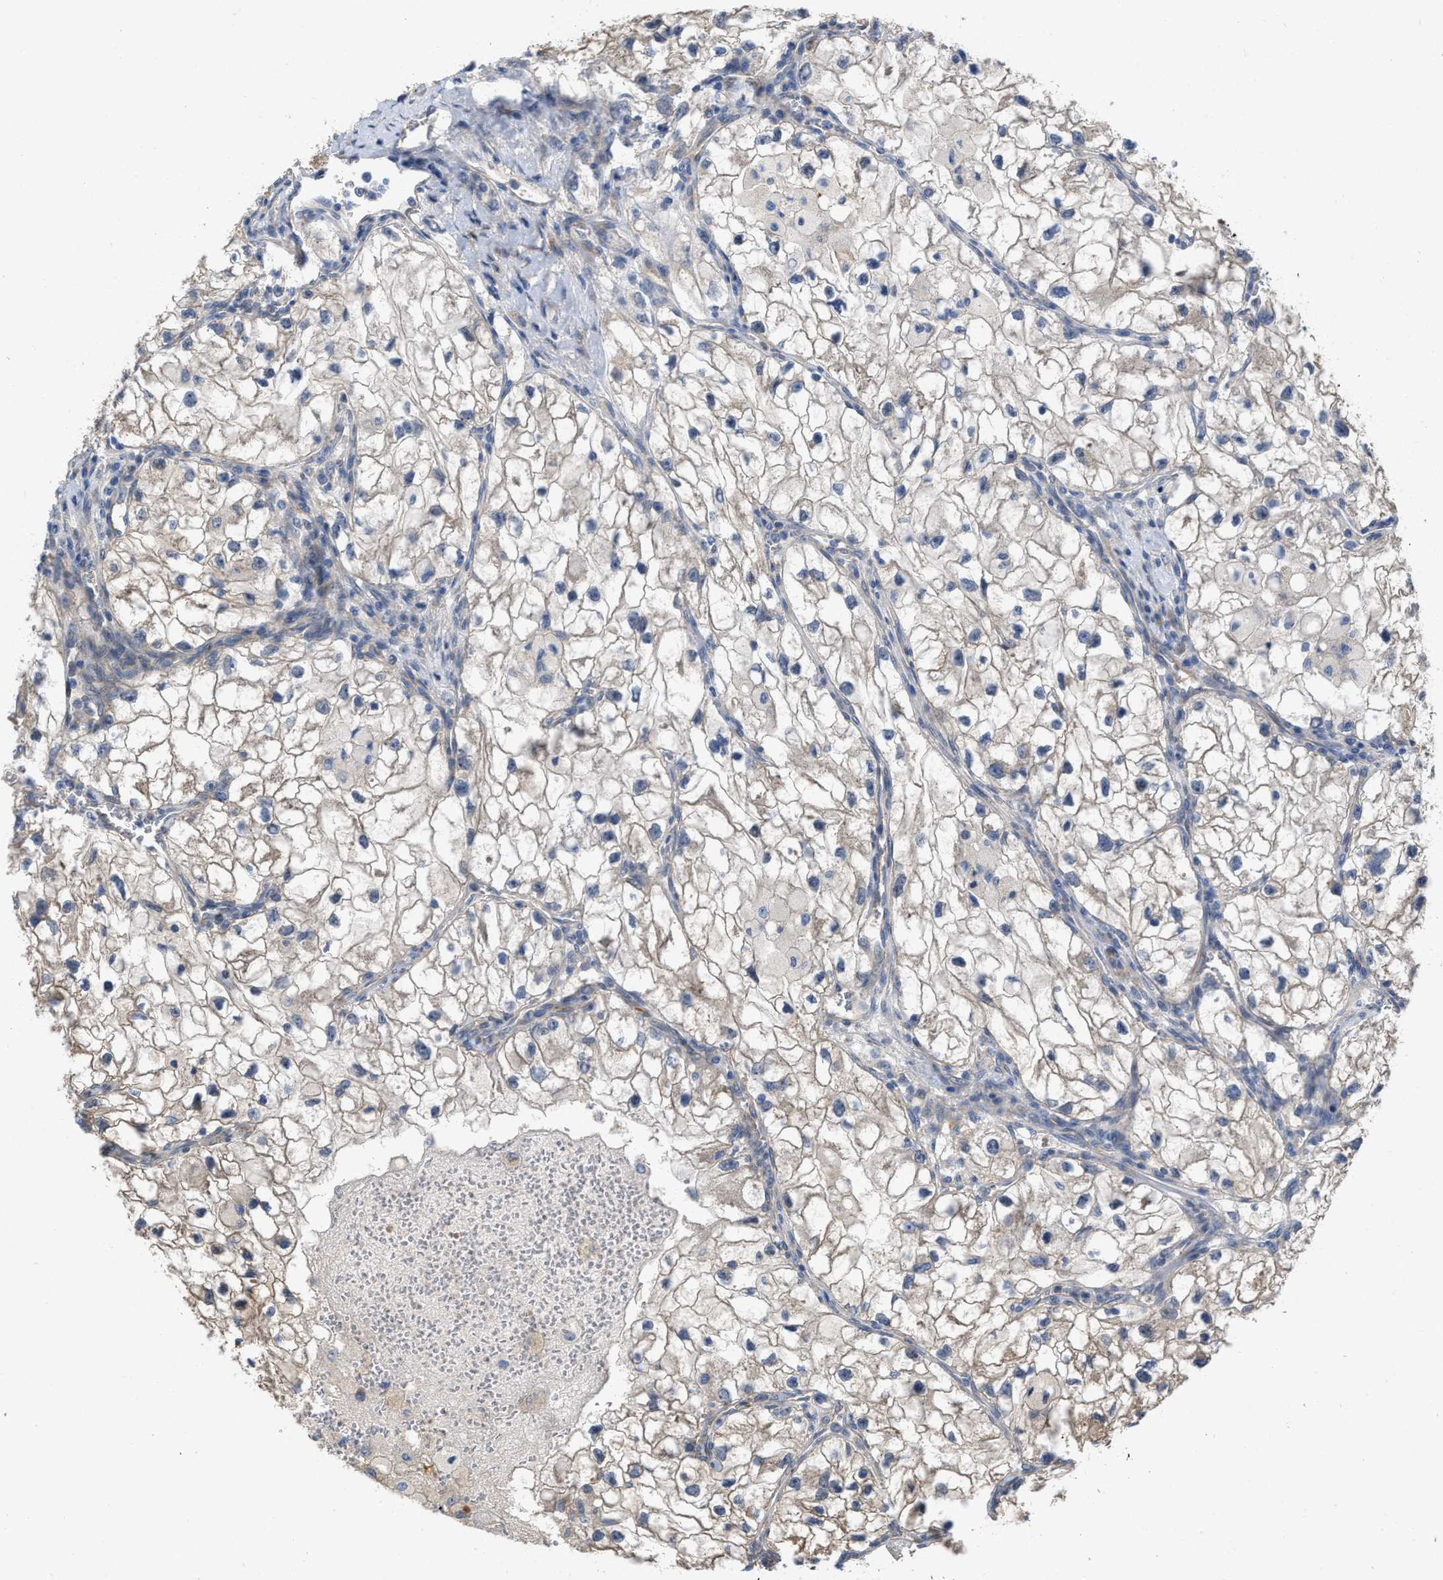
{"staining": {"intensity": "weak", "quantity": "25%-75%", "location": "cytoplasmic/membranous"}, "tissue": "renal cancer", "cell_type": "Tumor cells", "image_type": "cancer", "snomed": [{"axis": "morphology", "description": "Adenocarcinoma, NOS"}, {"axis": "topography", "description": "Kidney"}], "caption": "Approximately 25%-75% of tumor cells in renal cancer exhibit weak cytoplasmic/membranous protein positivity as visualized by brown immunohistochemical staining.", "gene": "SLC4A11", "patient": {"sex": "female", "age": 70}}